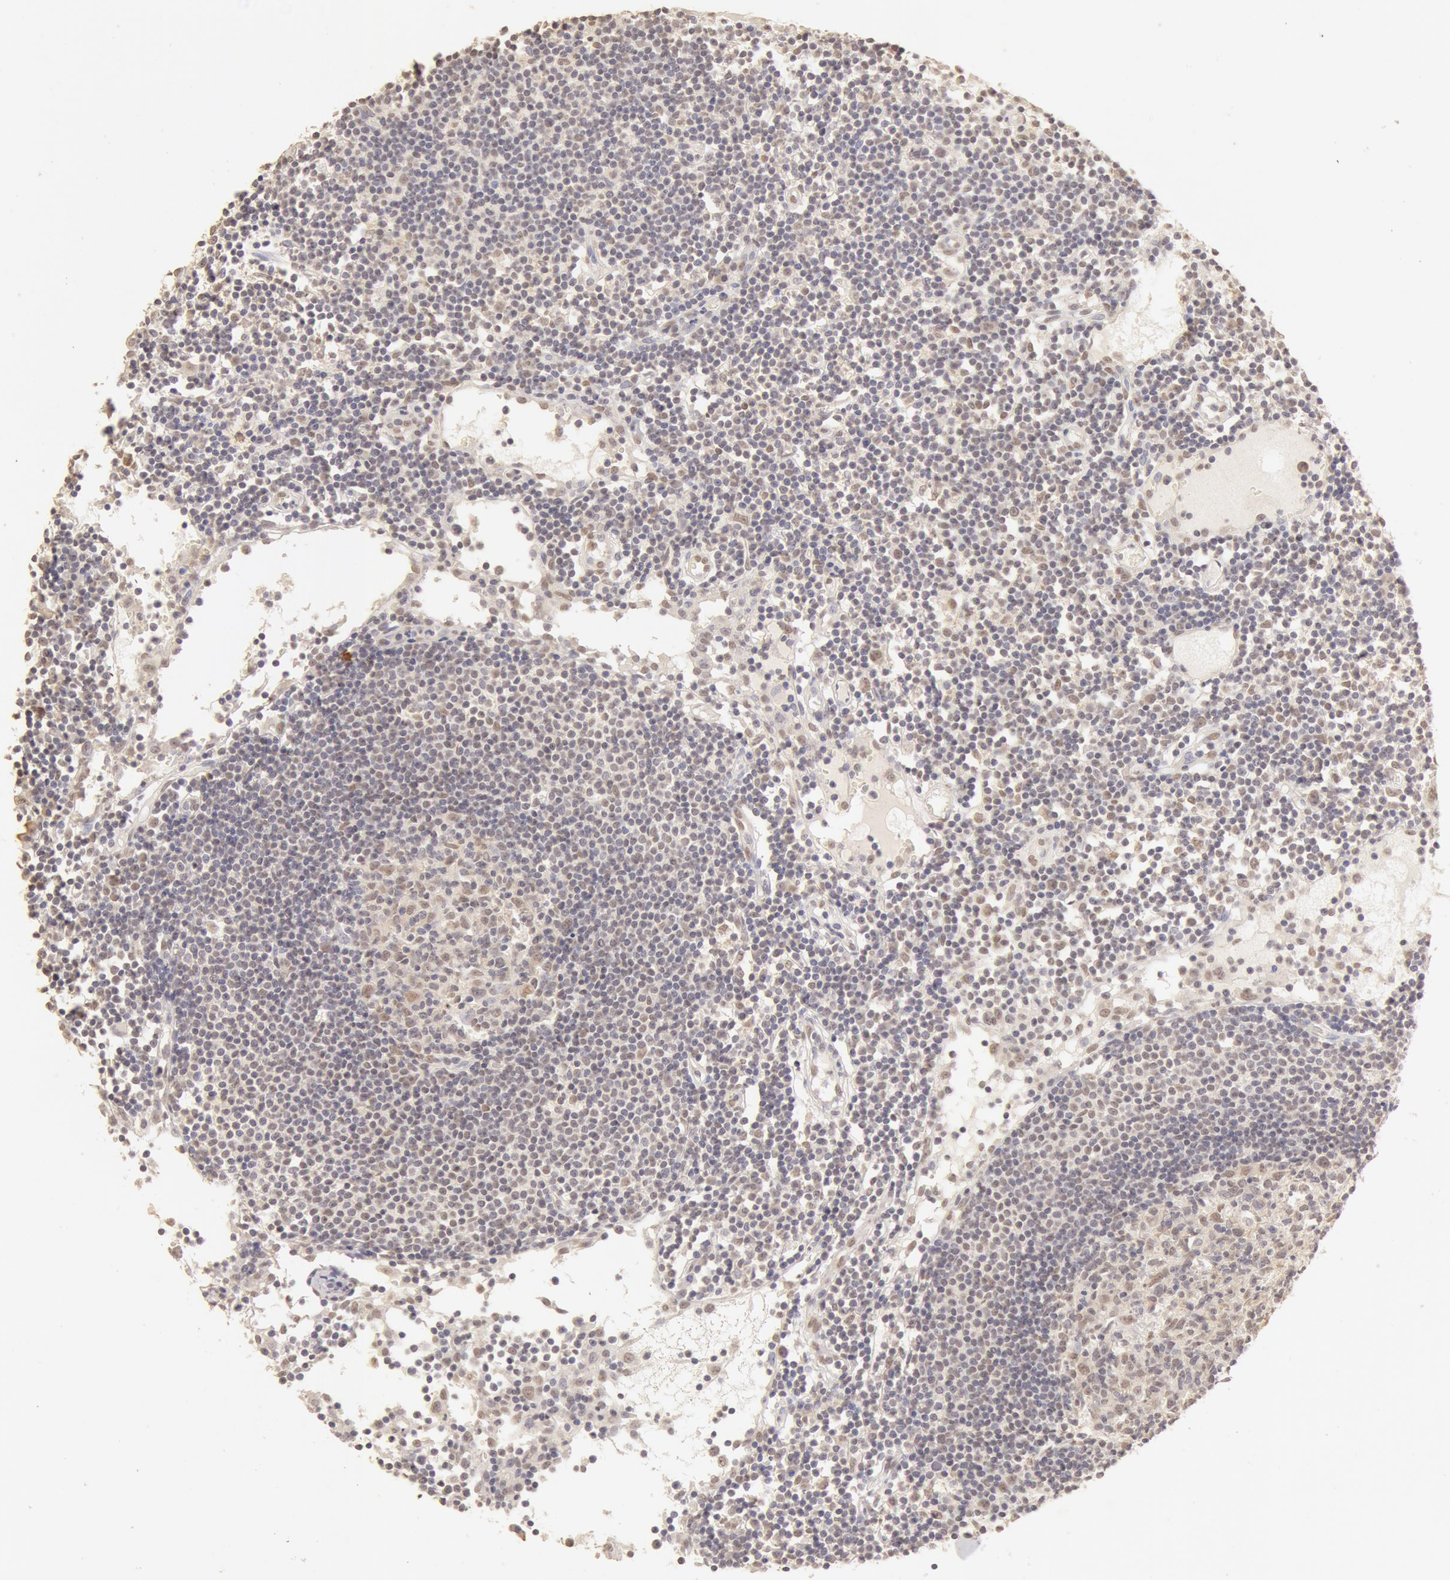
{"staining": {"intensity": "weak", "quantity": ">75%", "location": "cytoplasmic/membranous,nuclear"}, "tissue": "lymph node", "cell_type": "Germinal center cells", "image_type": "normal", "snomed": [{"axis": "morphology", "description": "Normal tissue, NOS"}, {"axis": "topography", "description": "Lymph node"}], "caption": "This image exhibits immunohistochemistry staining of unremarkable human lymph node, with low weak cytoplasmic/membranous,nuclear expression in about >75% of germinal center cells.", "gene": "SNRNP70", "patient": {"sex": "female", "age": 55}}